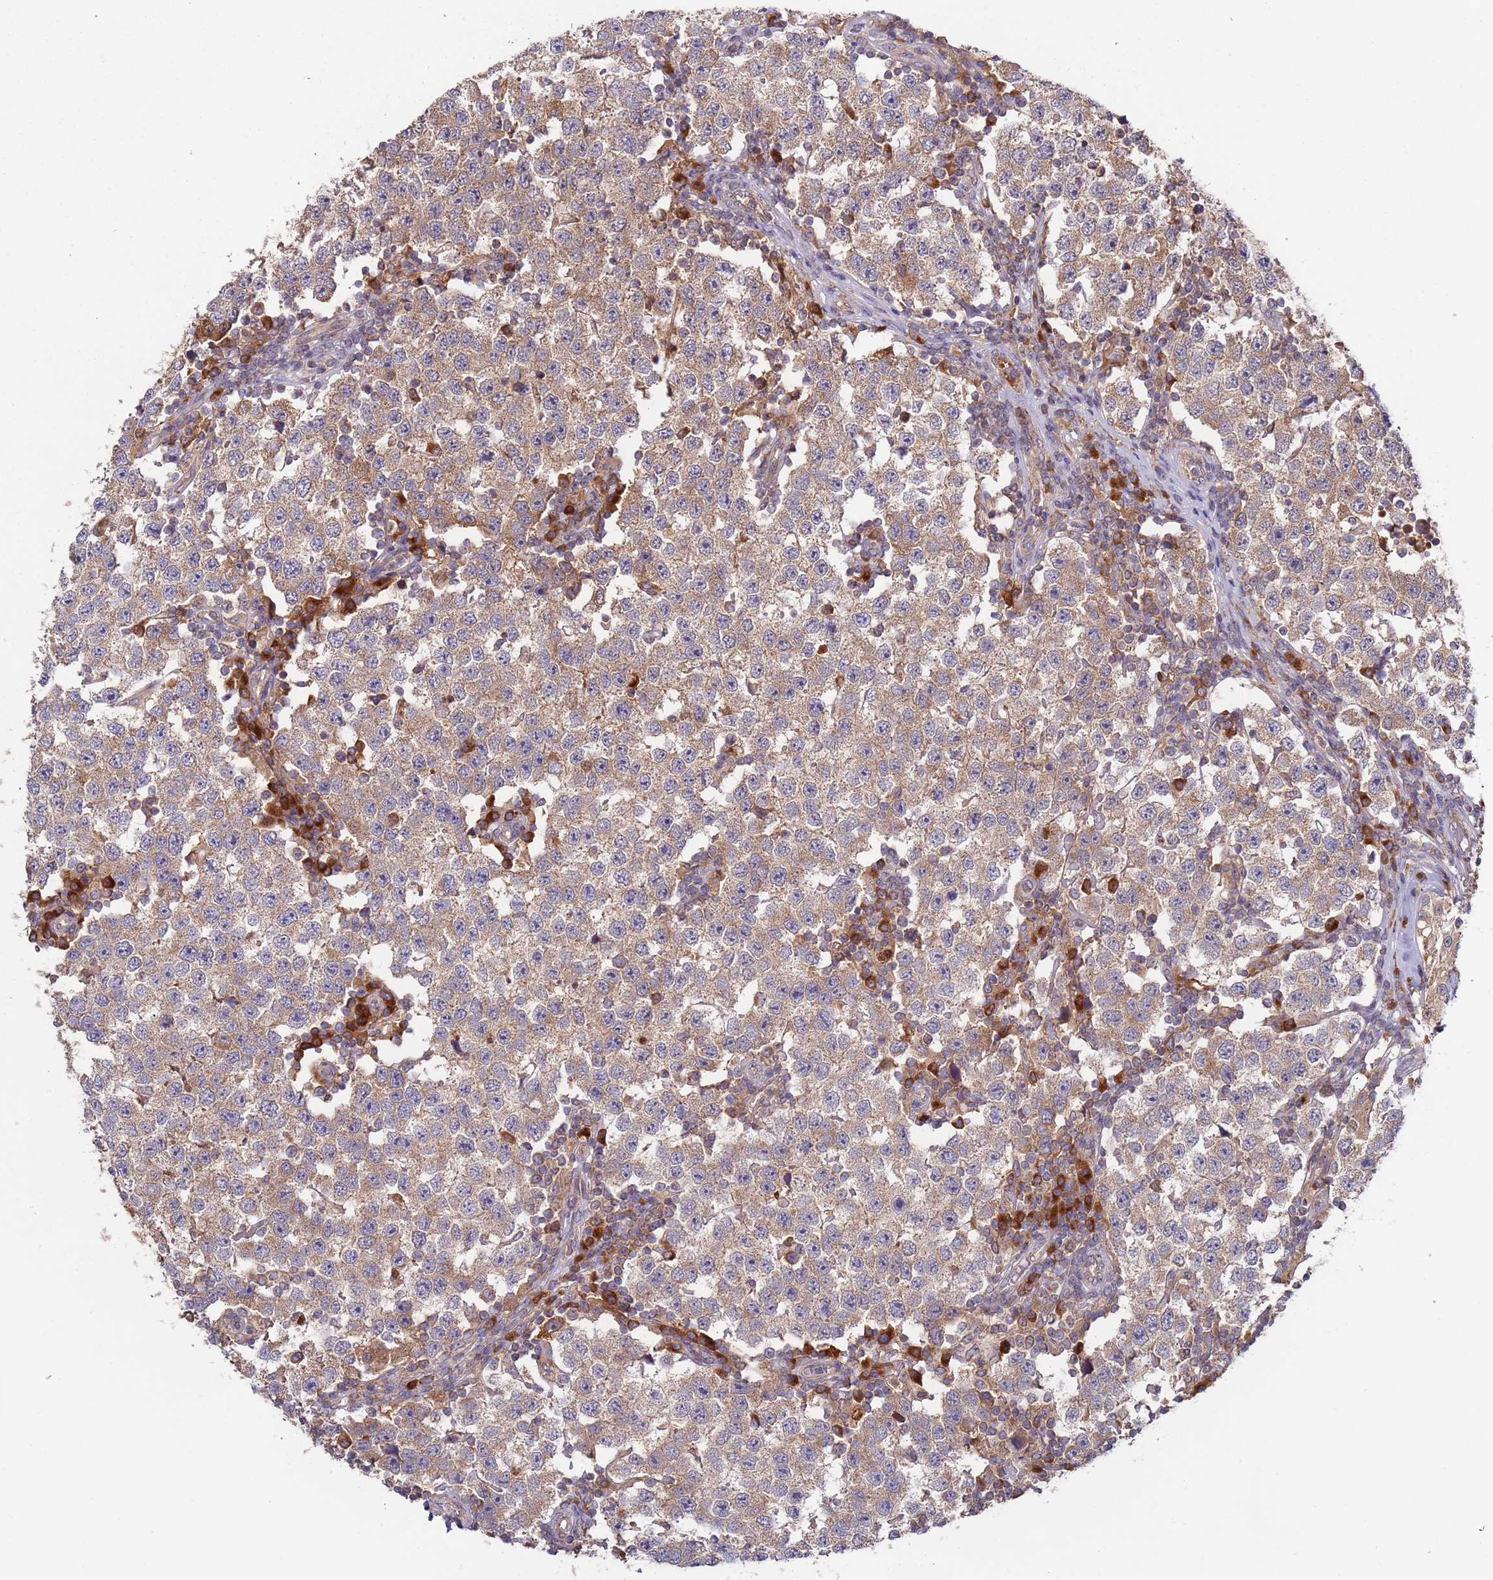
{"staining": {"intensity": "weak", "quantity": ">75%", "location": "cytoplasmic/membranous"}, "tissue": "testis cancer", "cell_type": "Tumor cells", "image_type": "cancer", "snomed": [{"axis": "morphology", "description": "Seminoma, NOS"}, {"axis": "topography", "description": "Testis"}], "caption": "The photomicrograph reveals immunohistochemical staining of testis seminoma. There is weak cytoplasmic/membranous expression is identified in about >75% of tumor cells.", "gene": "OR5A2", "patient": {"sex": "male", "age": 34}}